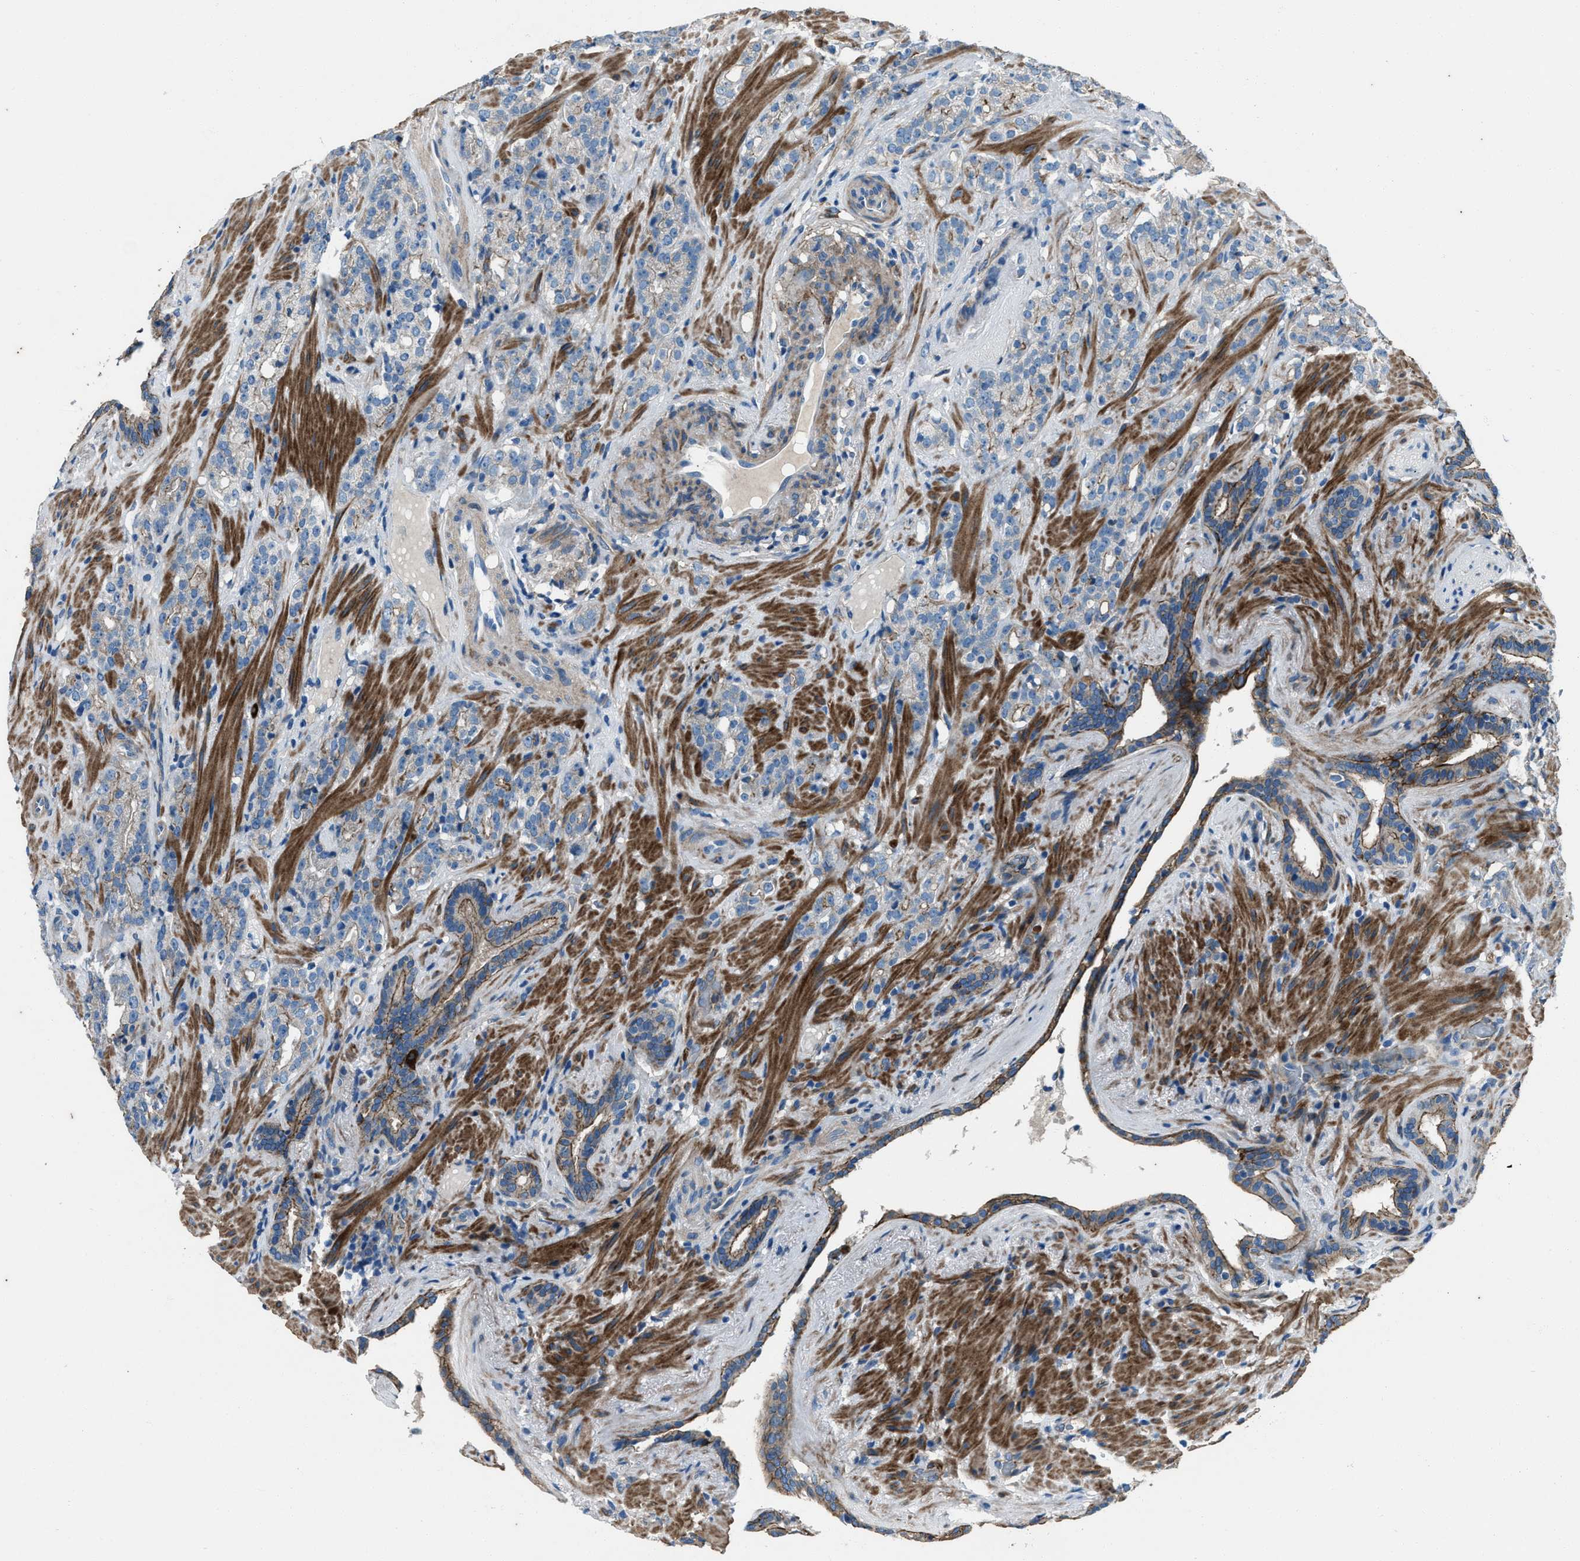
{"staining": {"intensity": "moderate", "quantity": "<25%", "location": "cytoplasmic/membranous"}, "tissue": "prostate cancer", "cell_type": "Tumor cells", "image_type": "cancer", "snomed": [{"axis": "morphology", "description": "Adenocarcinoma, High grade"}, {"axis": "topography", "description": "Prostate"}], "caption": "Immunohistochemistry (IHC) photomicrograph of prostate cancer stained for a protein (brown), which exhibits low levels of moderate cytoplasmic/membranous positivity in about <25% of tumor cells.", "gene": "SVIL", "patient": {"sex": "male", "age": 71}}